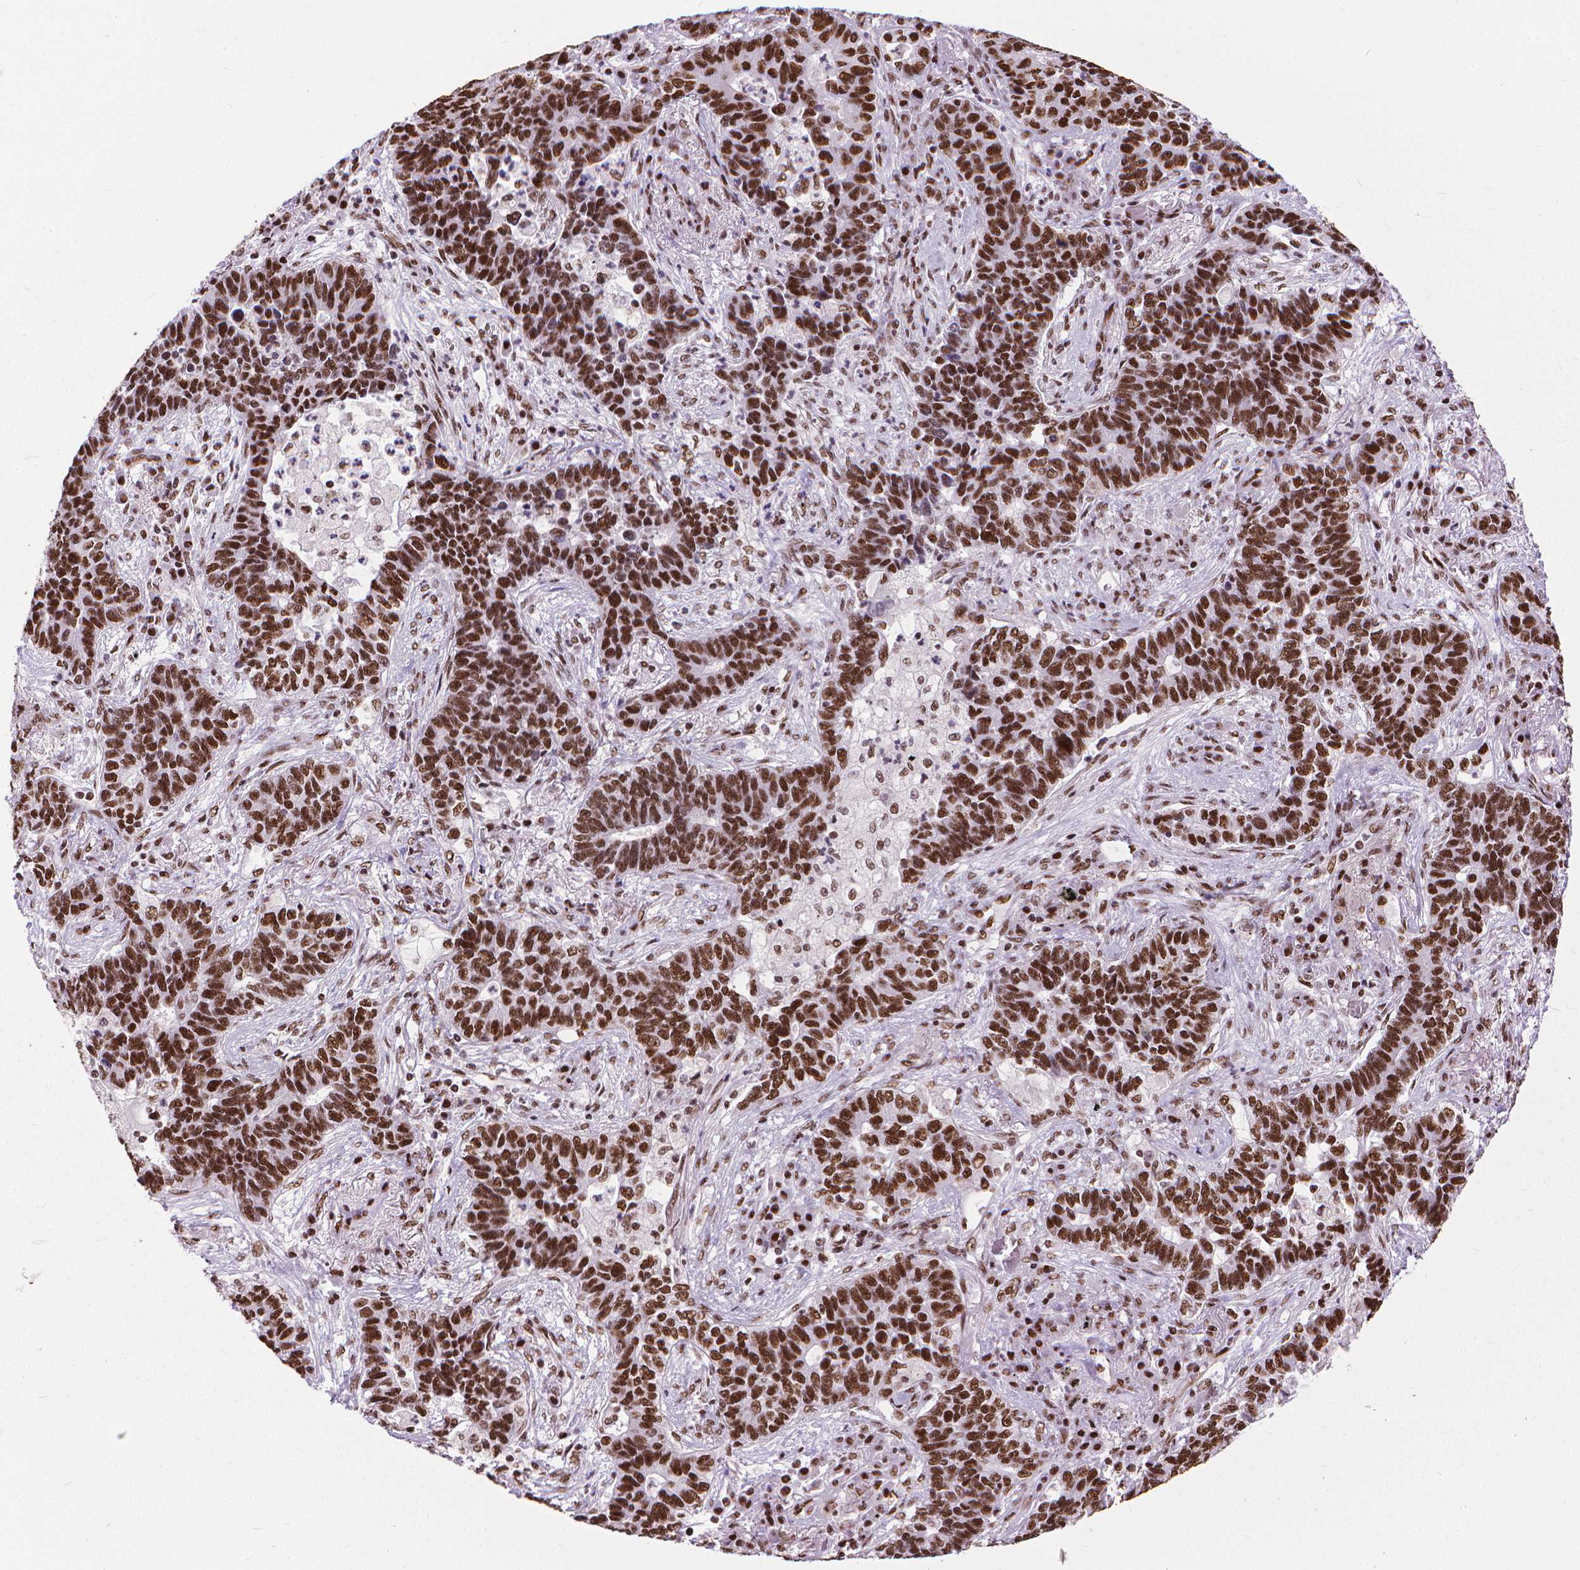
{"staining": {"intensity": "strong", "quantity": ">75%", "location": "nuclear"}, "tissue": "lung cancer", "cell_type": "Tumor cells", "image_type": "cancer", "snomed": [{"axis": "morphology", "description": "Adenocarcinoma, NOS"}, {"axis": "topography", "description": "Lung"}], "caption": "This is an image of immunohistochemistry staining of lung cancer, which shows strong staining in the nuclear of tumor cells.", "gene": "AKAP8", "patient": {"sex": "female", "age": 57}}